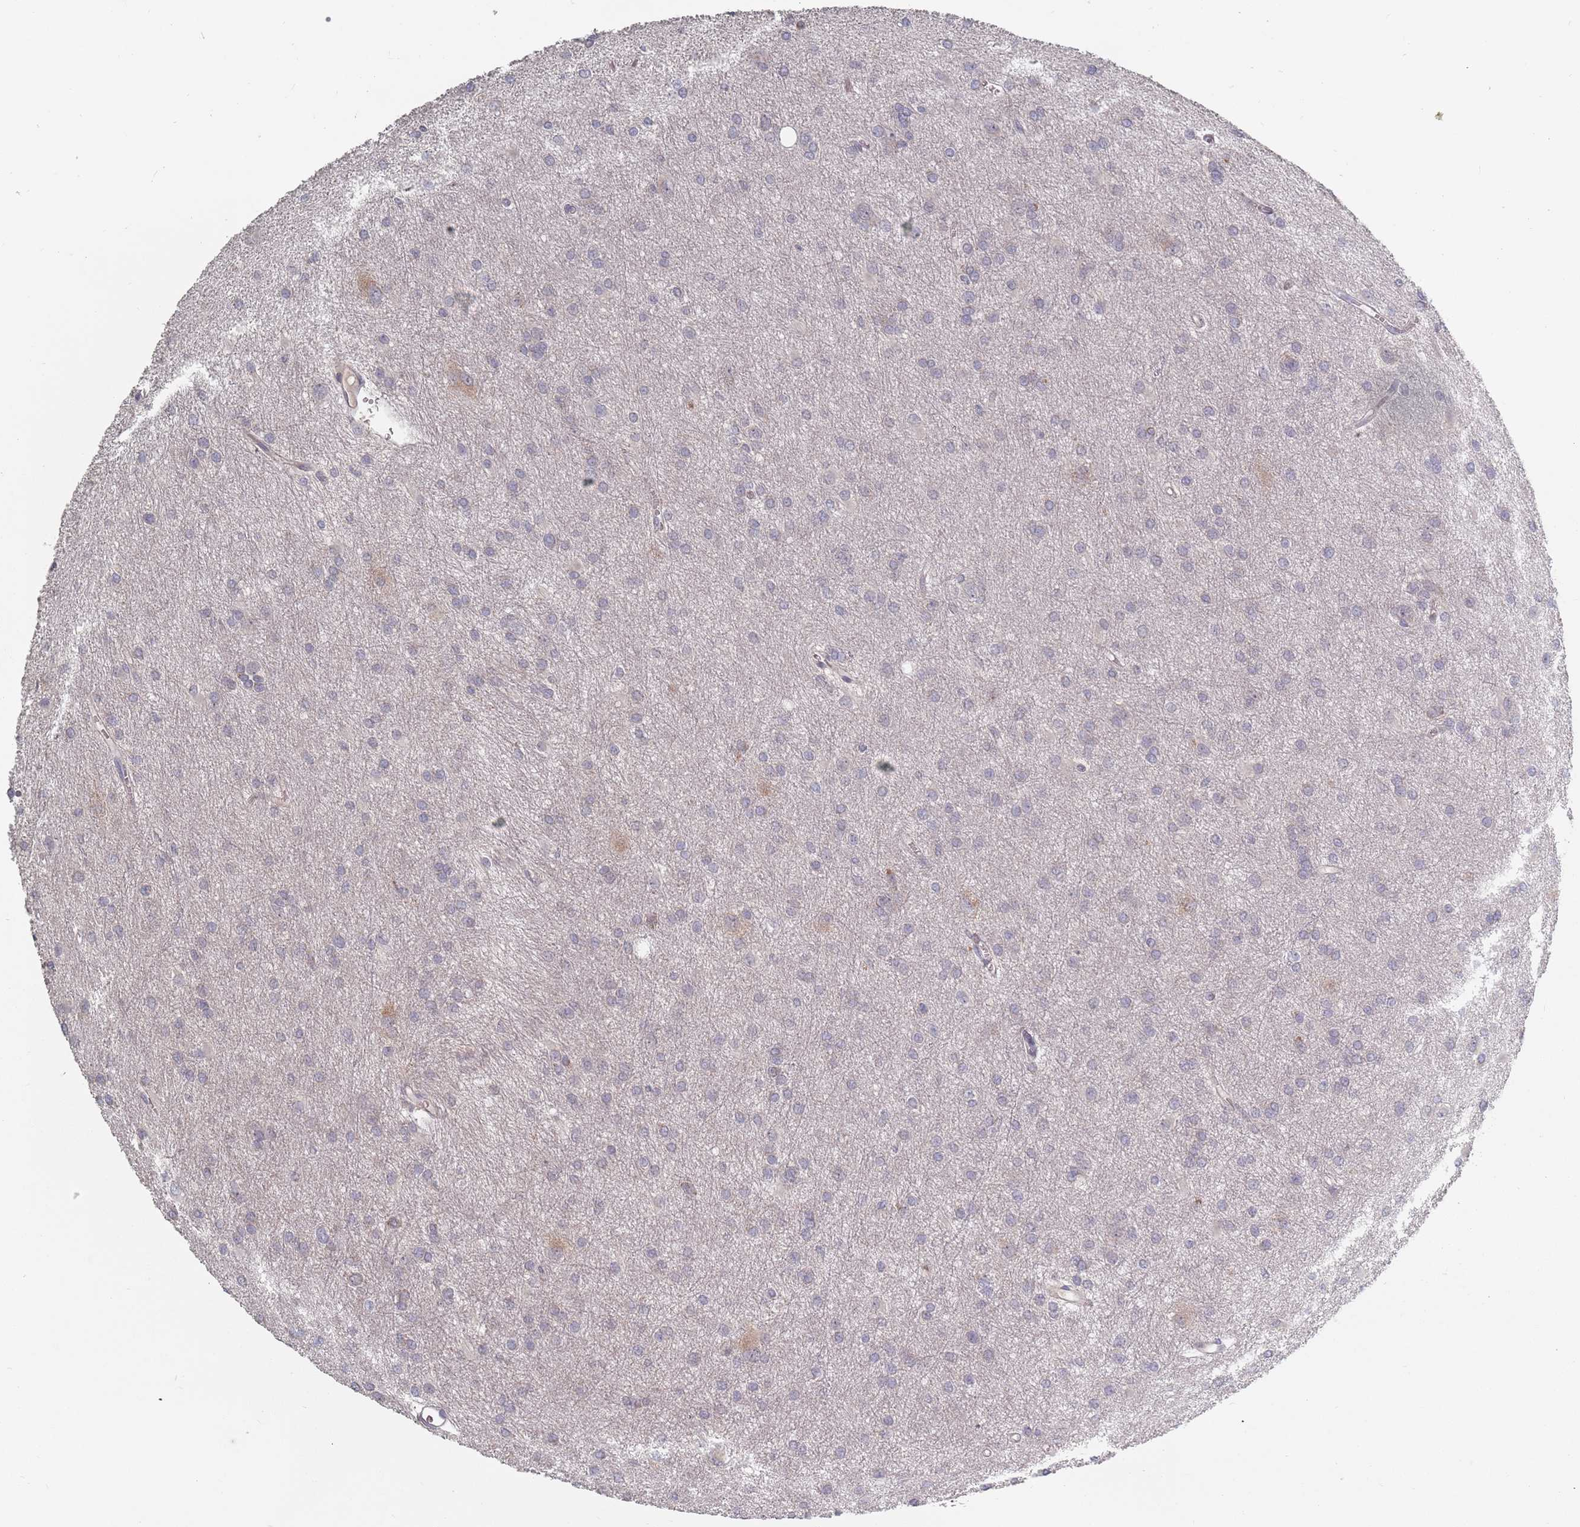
{"staining": {"intensity": "weak", "quantity": "<25%", "location": "cytoplasmic/membranous"}, "tissue": "glioma", "cell_type": "Tumor cells", "image_type": "cancer", "snomed": [{"axis": "morphology", "description": "Glioma, malignant, High grade"}, {"axis": "topography", "description": "Brain"}], "caption": "IHC of high-grade glioma (malignant) shows no expression in tumor cells.", "gene": "ADAL", "patient": {"sex": "female", "age": 50}}